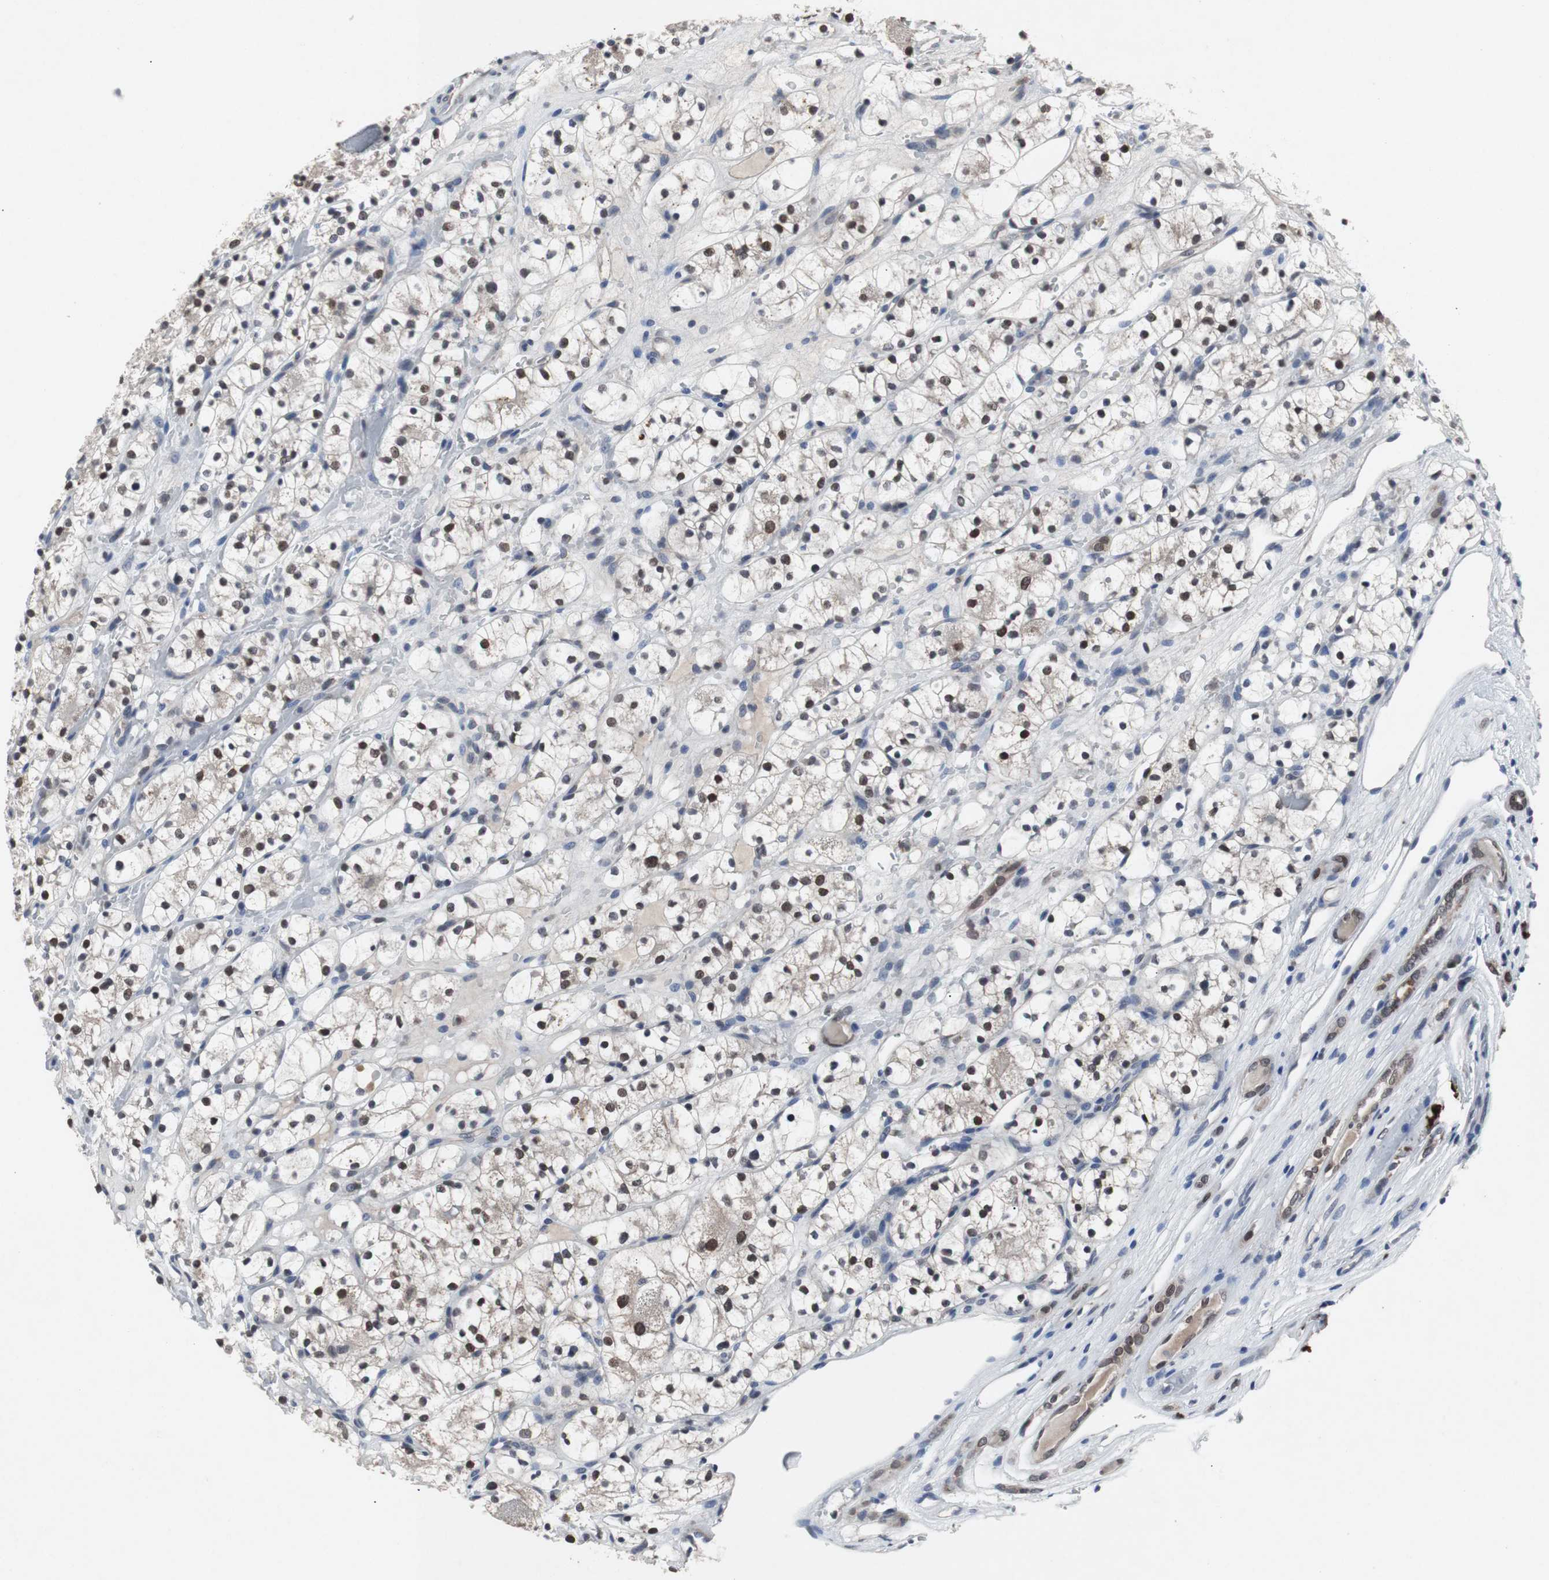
{"staining": {"intensity": "moderate", "quantity": ">75%", "location": "nuclear"}, "tissue": "renal cancer", "cell_type": "Tumor cells", "image_type": "cancer", "snomed": [{"axis": "morphology", "description": "Adenocarcinoma, NOS"}, {"axis": "topography", "description": "Kidney"}], "caption": "High-power microscopy captured an IHC photomicrograph of renal cancer, revealing moderate nuclear staining in approximately >75% of tumor cells. (DAB IHC with brightfield microscopy, high magnification).", "gene": "RBM47", "patient": {"sex": "female", "age": 60}}